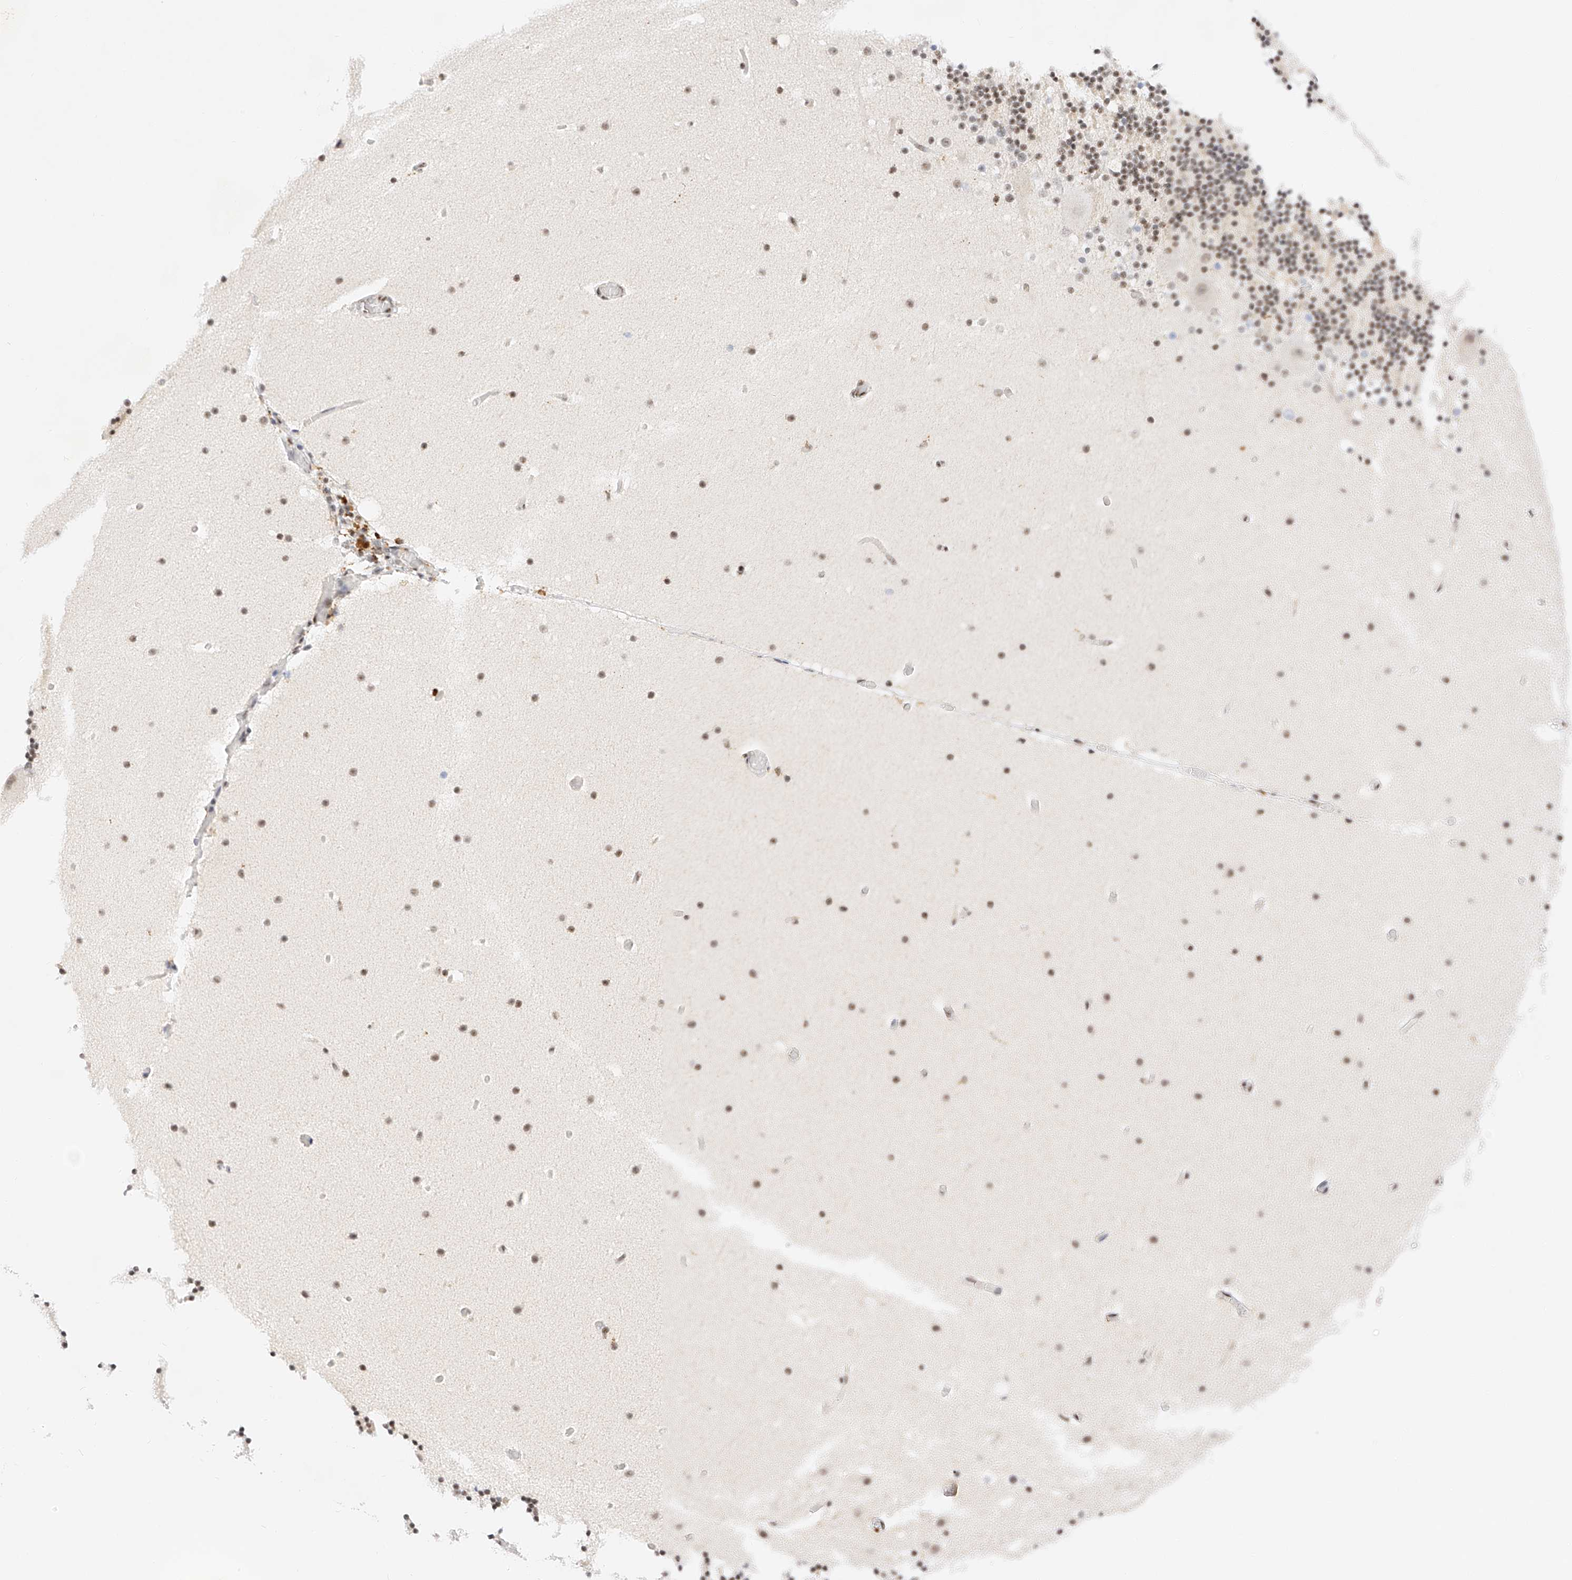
{"staining": {"intensity": "moderate", "quantity": ">75%", "location": "nuclear"}, "tissue": "cerebellum", "cell_type": "Cells in granular layer", "image_type": "normal", "snomed": [{"axis": "morphology", "description": "Normal tissue, NOS"}, {"axis": "topography", "description": "Cerebellum"}], "caption": "An image of cerebellum stained for a protein demonstrates moderate nuclear brown staining in cells in granular layer. The staining was performed using DAB, with brown indicating positive protein expression. Nuclei are stained blue with hematoxylin.", "gene": "NRF1", "patient": {"sex": "male", "age": 57}}